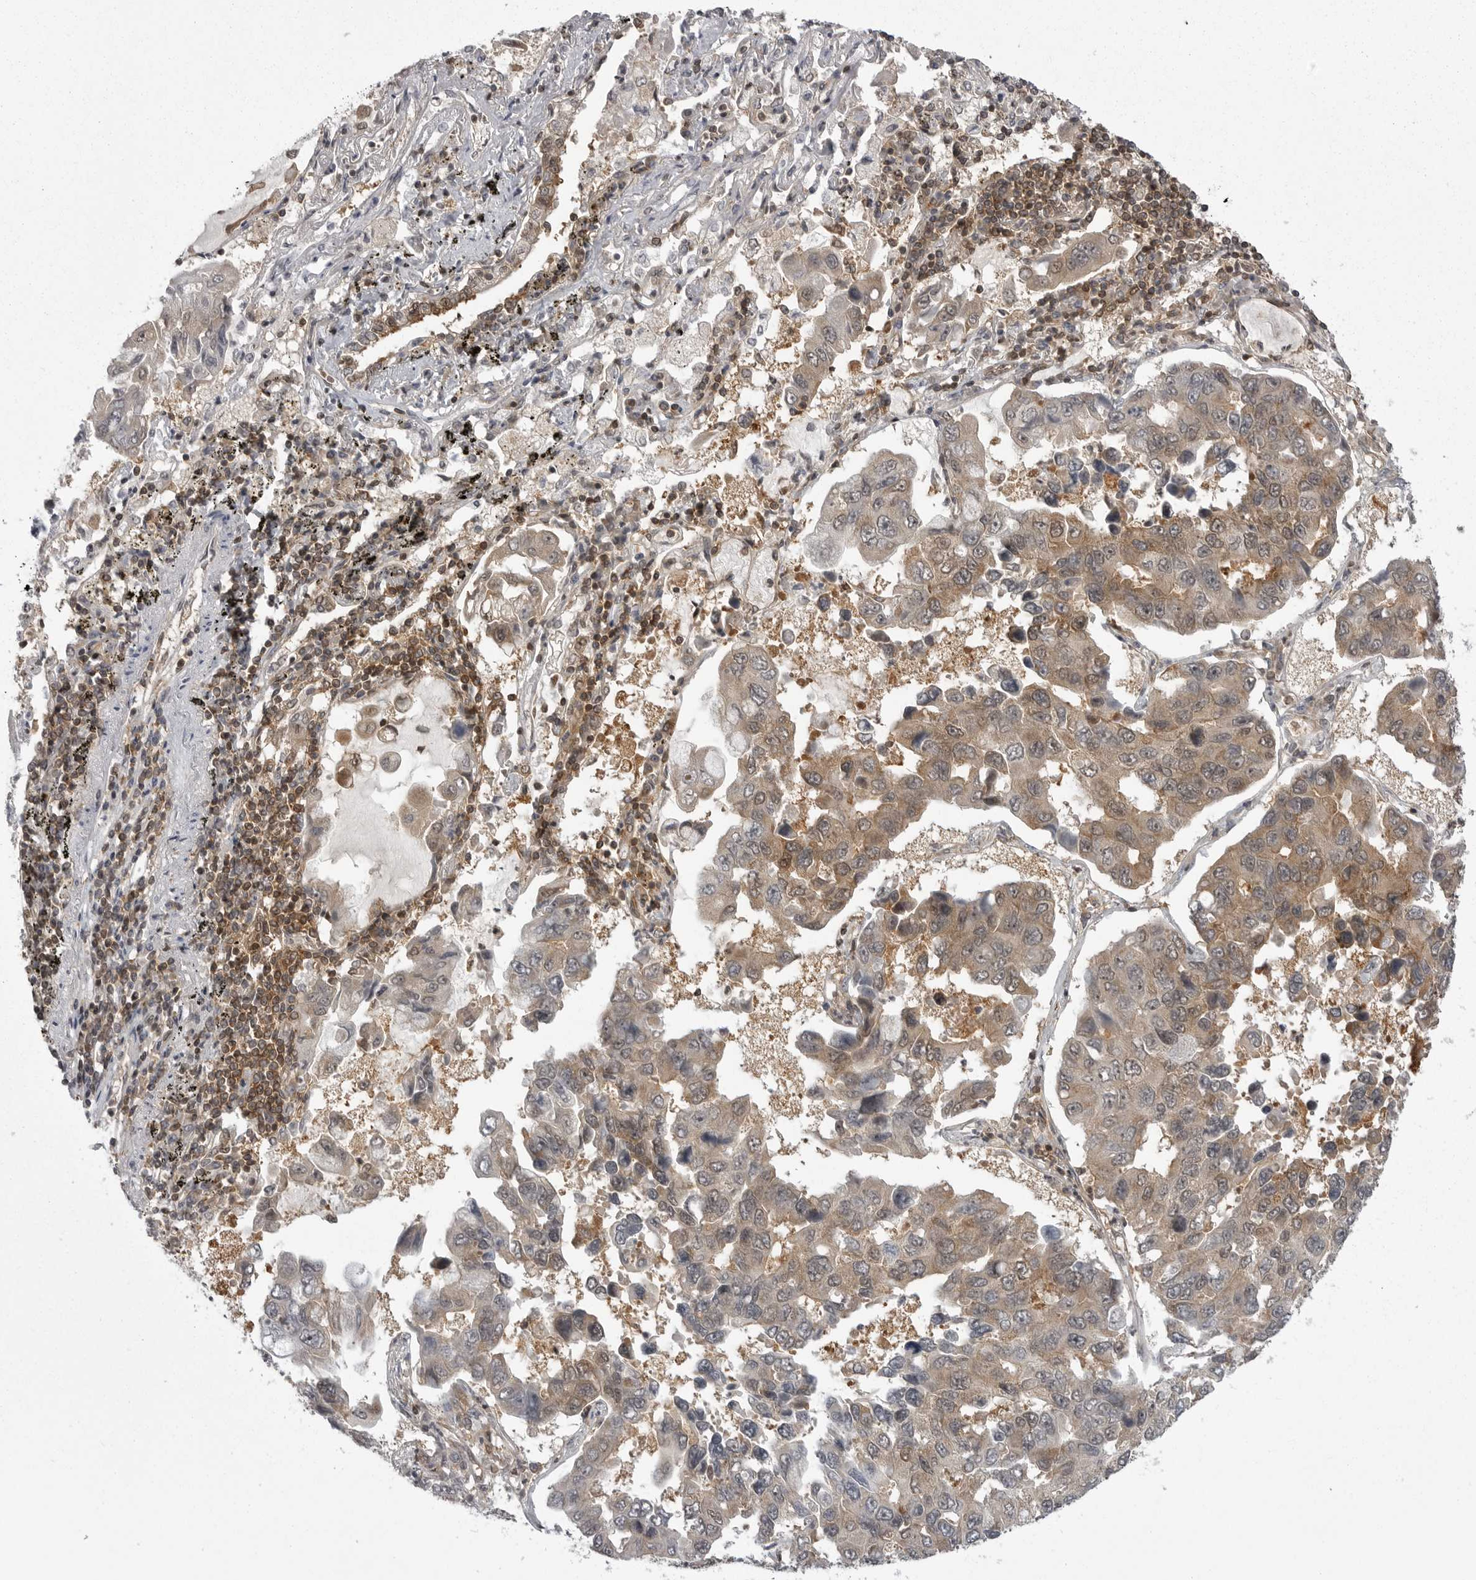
{"staining": {"intensity": "moderate", "quantity": ">75%", "location": "cytoplasmic/membranous"}, "tissue": "lung cancer", "cell_type": "Tumor cells", "image_type": "cancer", "snomed": [{"axis": "morphology", "description": "Adenocarcinoma, NOS"}, {"axis": "topography", "description": "Lung"}], "caption": "Lung cancer (adenocarcinoma) stained with IHC shows moderate cytoplasmic/membranous positivity in approximately >75% of tumor cells.", "gene": "STK24", "patient": {"sex": "male", "age": 64}}